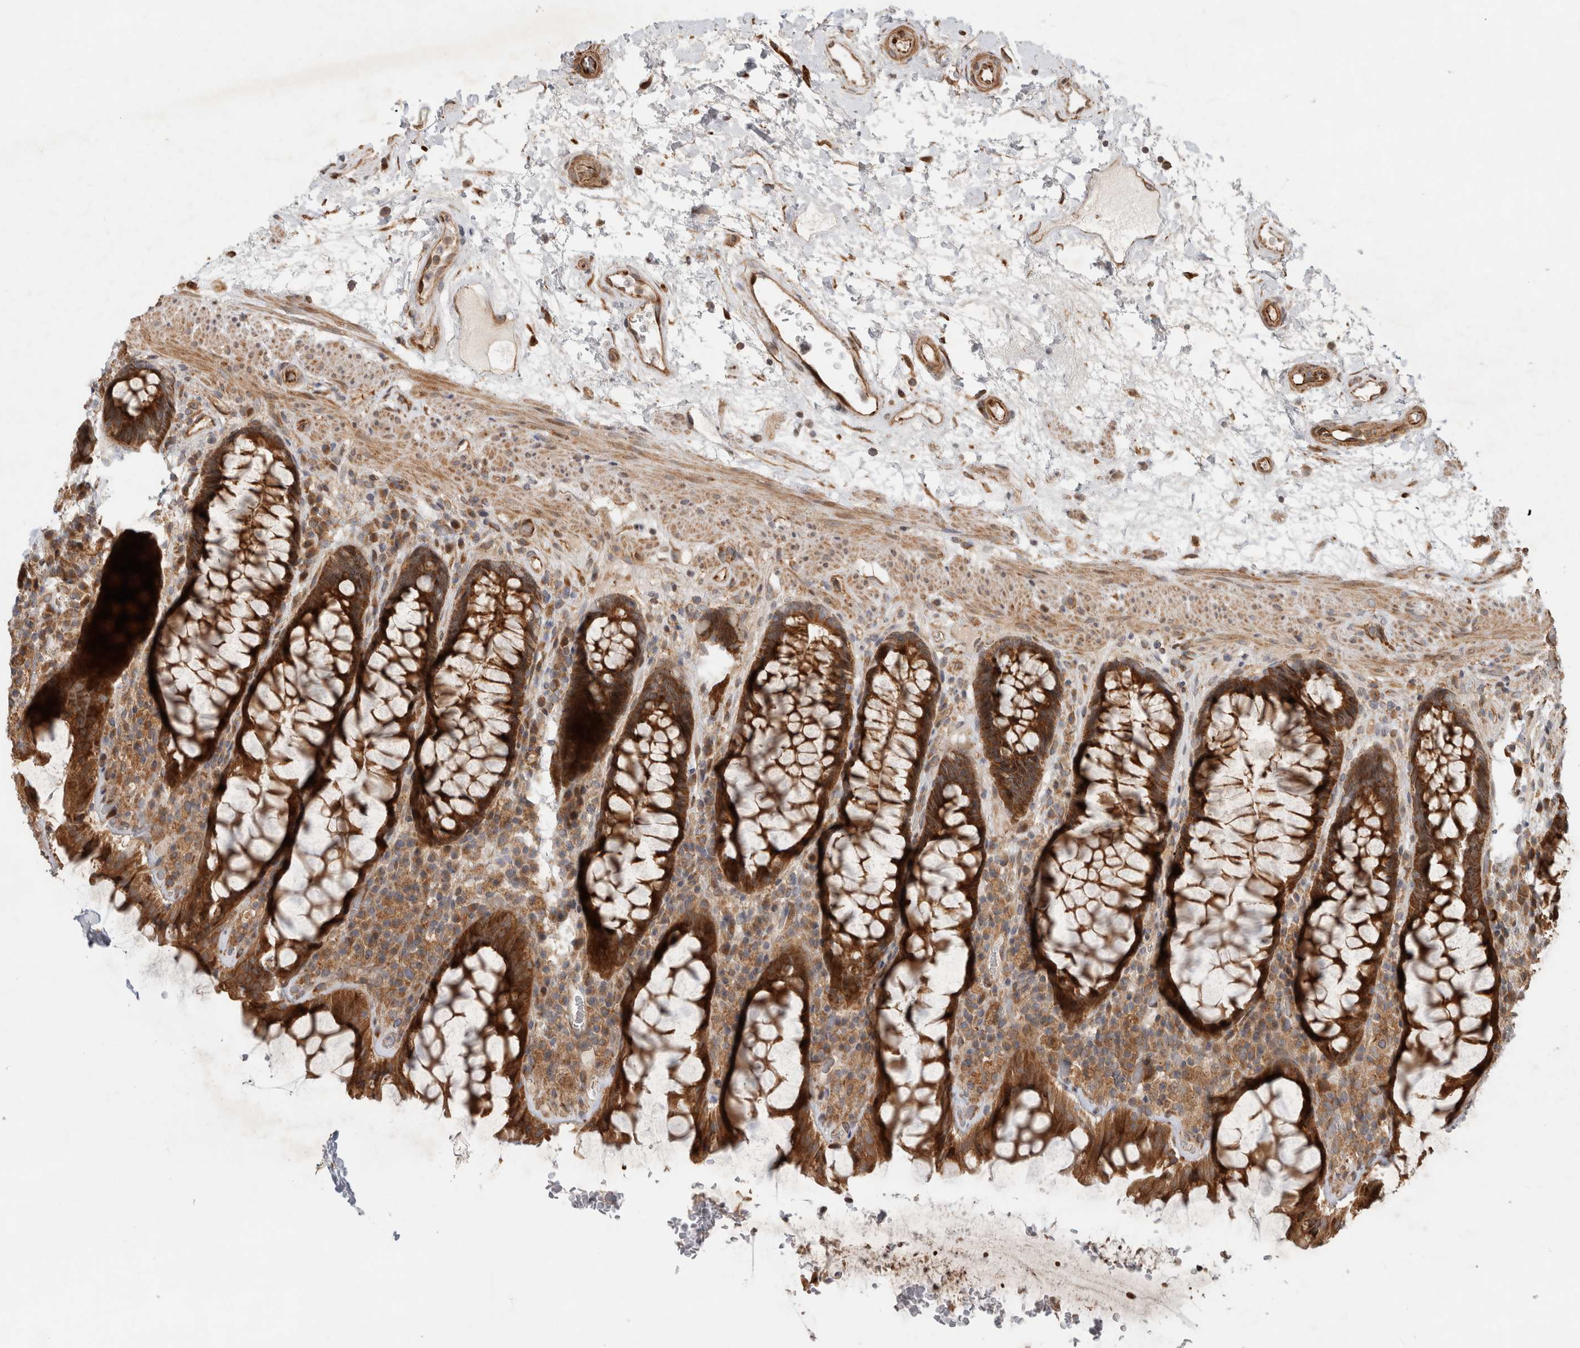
{"staining": {"intensity": "strong", "quantity": ">75%", "location": "cytoplasmic/membranous"}, "tissue": "rectum", "cell_type": "Glandular cells", "image_type": "normal", "snomed": [{"axis": "morphology", "description": "Normal tissue, NOS"}, {"axis": "topography", "description": "Rectum"}], "caption": "Human rectum stained with a brown dye exhibits strong cytoplasmic/membranous positive positivity in approximately >75% of glandular cells.", "gene": "TUBD1", "patient": {"sex": "male", "age": 64}}